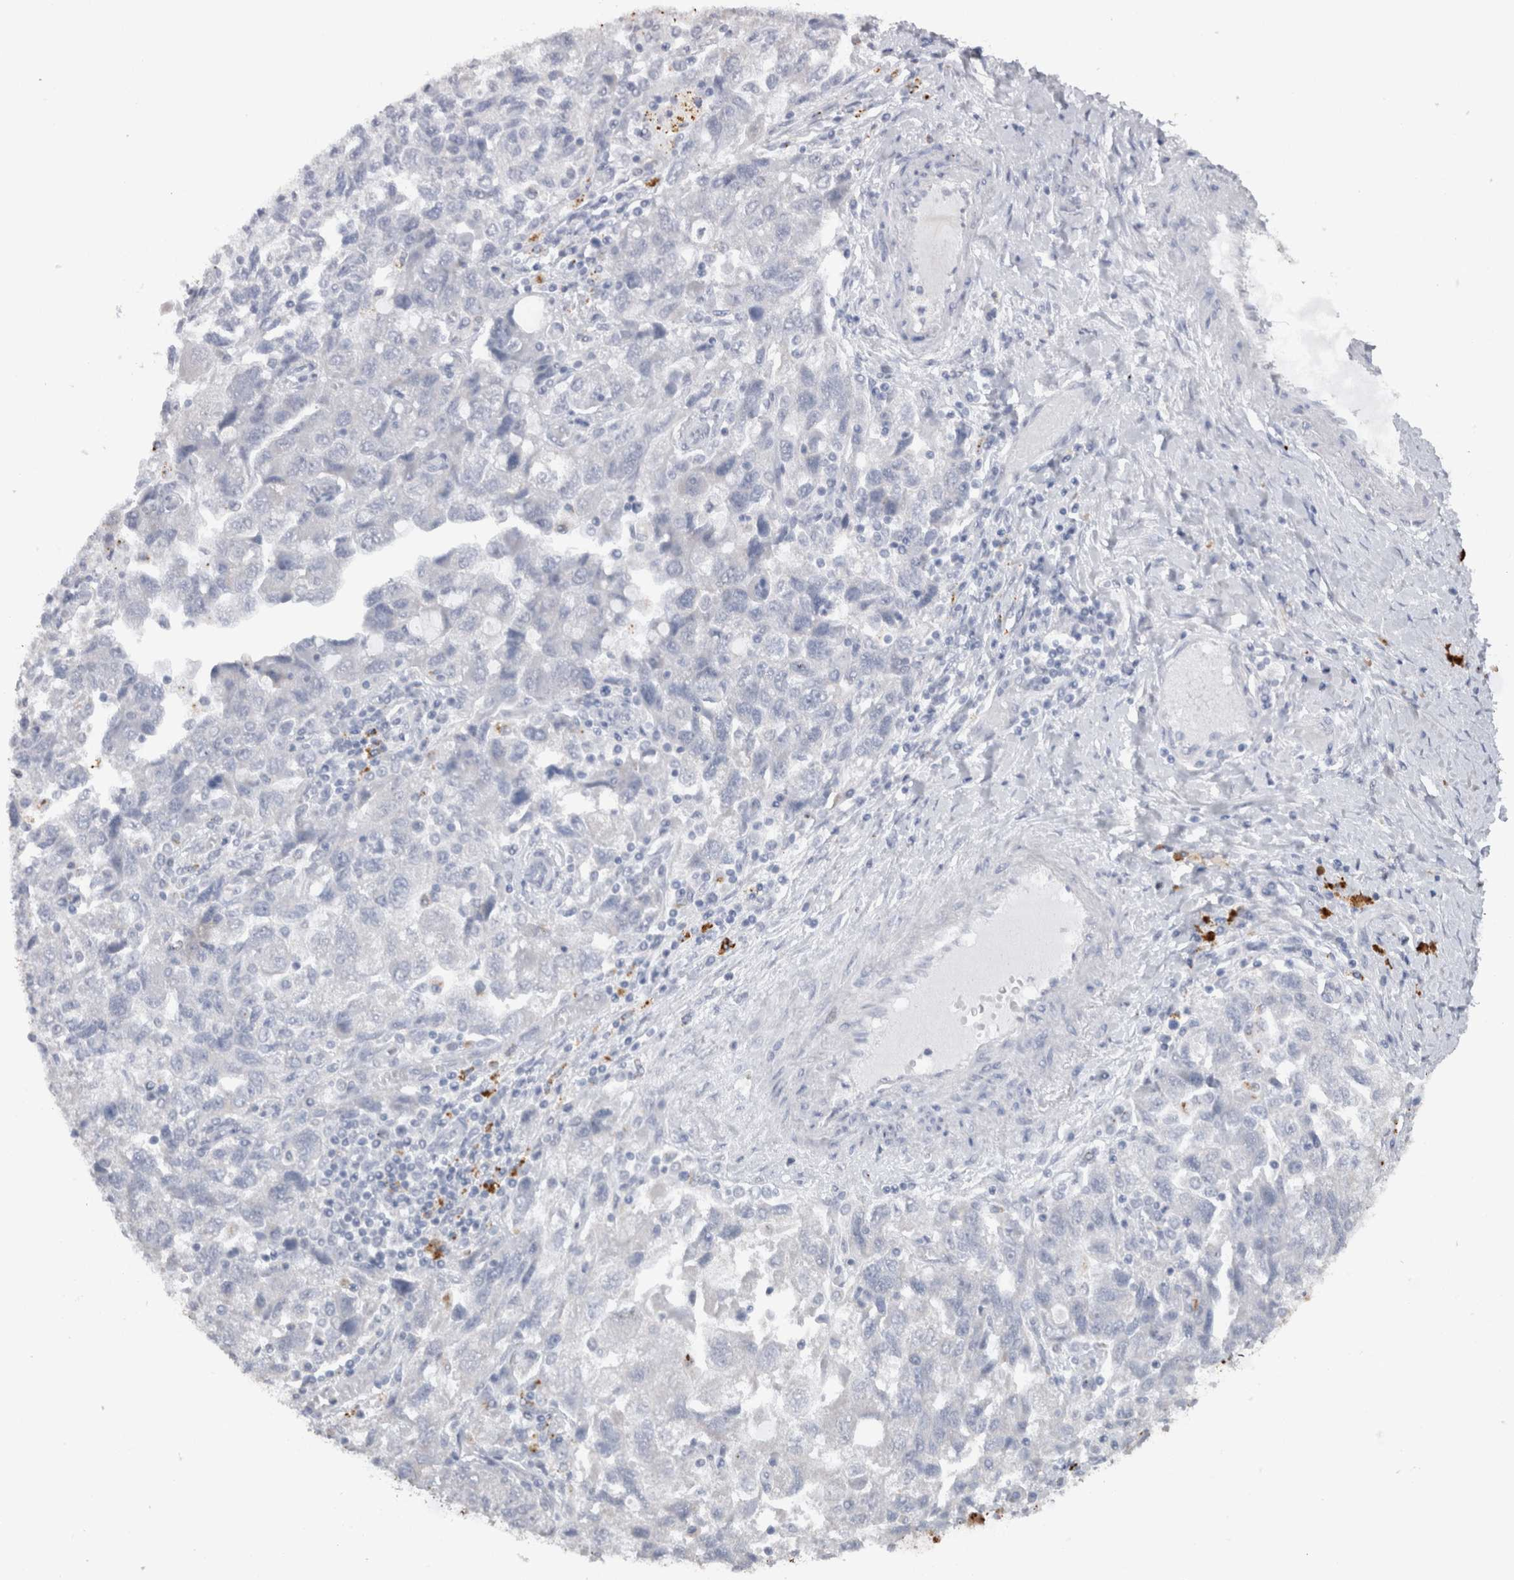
{"staining": {"intensity": "negative", "quantity": "none", "location": "none"}, "tissue": "ovarian cancer", "cell_type": "Tumor cells", "image_type": "cancer", "snomed": [{"axis": "morphology", "description": "Carcinoma, NOS"}, {"axis": "morphology", "description": "Cystadenocarcinoma, serous, NOS"}, {"axis": "topography", "description": "Ovary"}], "caption": "IHC photomicrograph of neoplastic tissue: ovarian cancer (serous cystadenocarcinoma) stained with DAB (3,3'-diaminobenzidine) displays no significant protein positivity in tumor cells. (IHC, brightfield microscopy, high magnification).", "gene": "CDH17", "patient": {"sex": "female", "age": 69}}